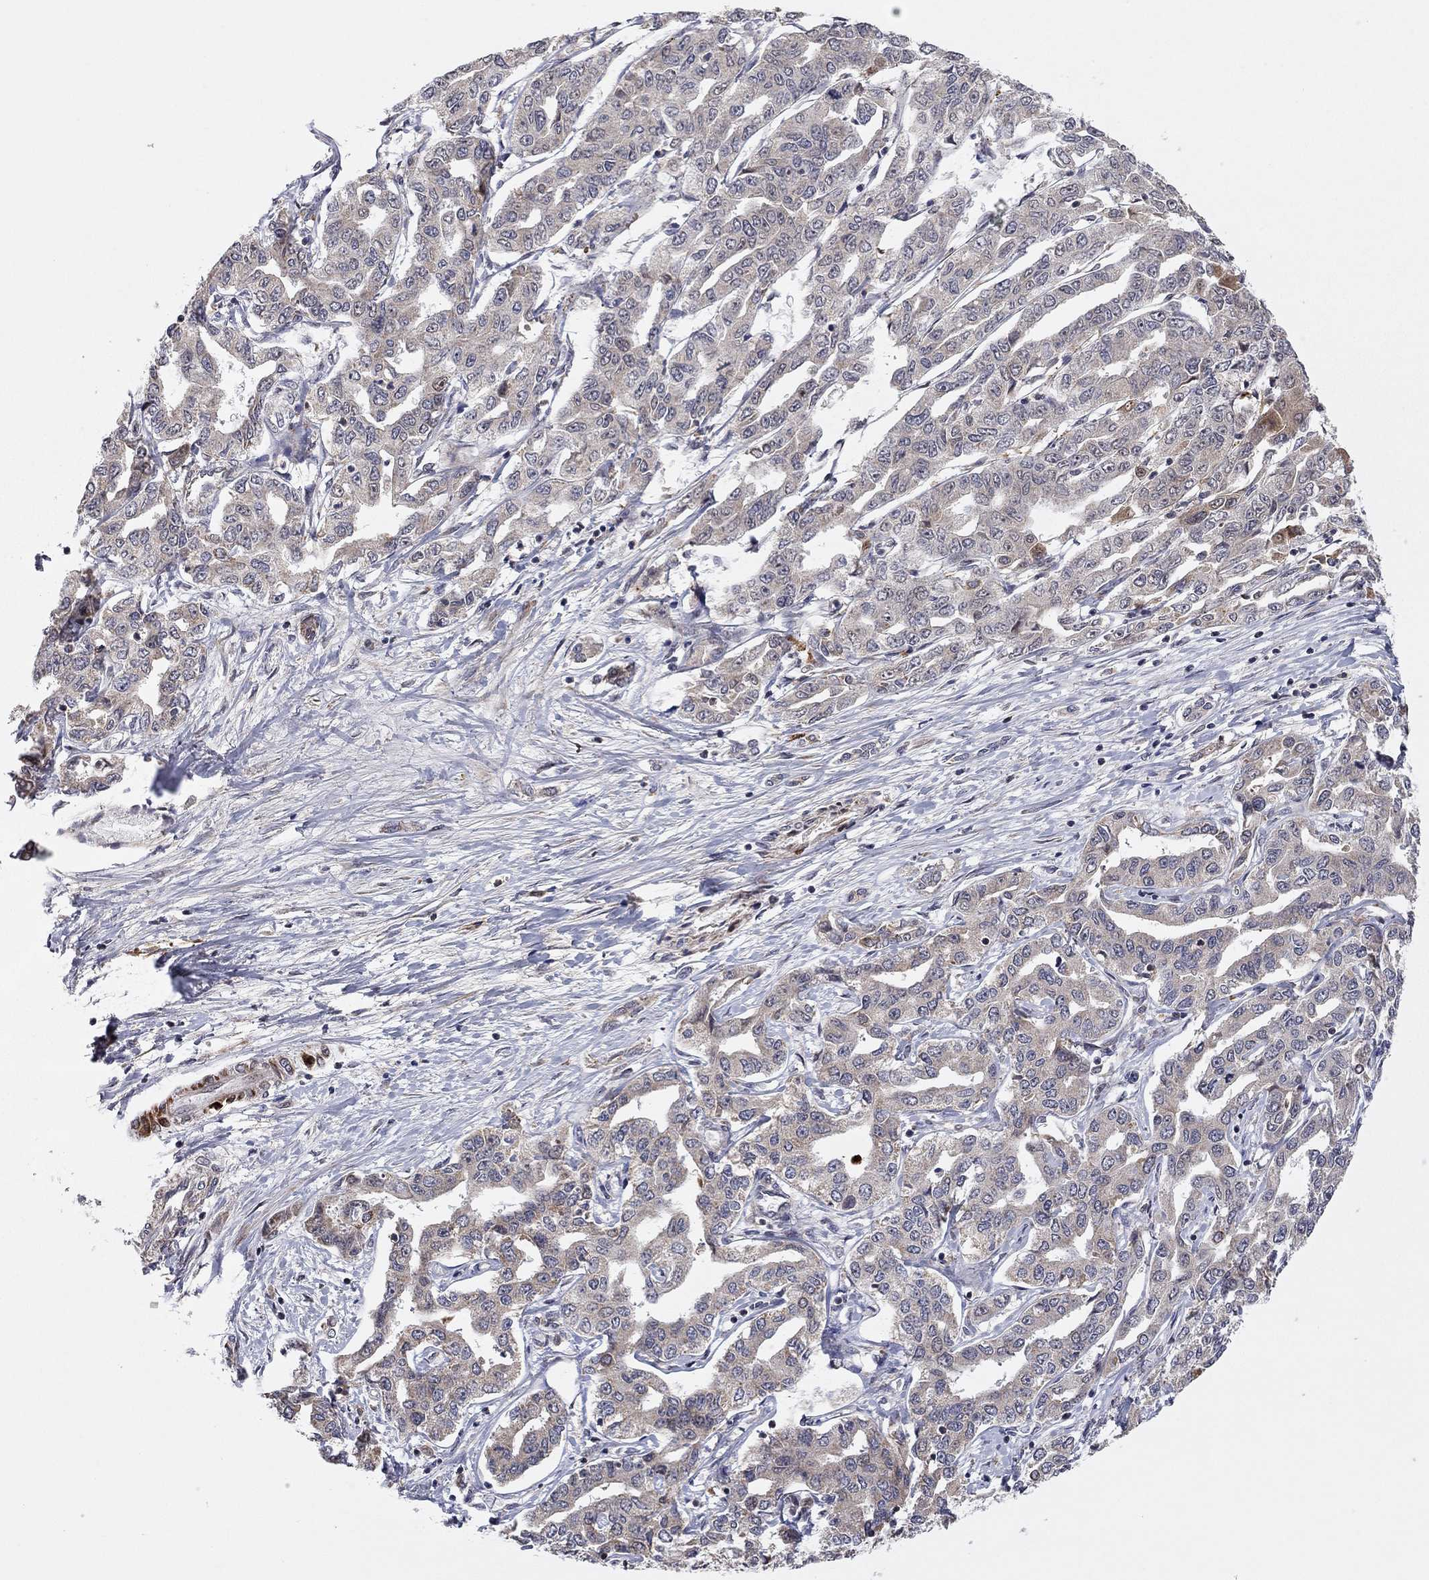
{"staining": {"intensity": "moderate", "quantity": "<25%", "location": "cytoplasmic/membranous"}, "tissue": "liver cancer", "cell_type": "Tumor cells", "image_type": "cancer", "snomed": [{"axis": "morphology", "description": "Cholangiocarcinoma"}, {"axis": "topography", "description": "Liver"}], "caption": "Immunohistochemical staining of human liver cancer (cholangiocarcinoma) demonstrates low levels of moderate cytoplasmic/membranous staining in about <25% of tumor cells.", "gene": "IDS", "patient": {"sex": "male", "age": 59}}